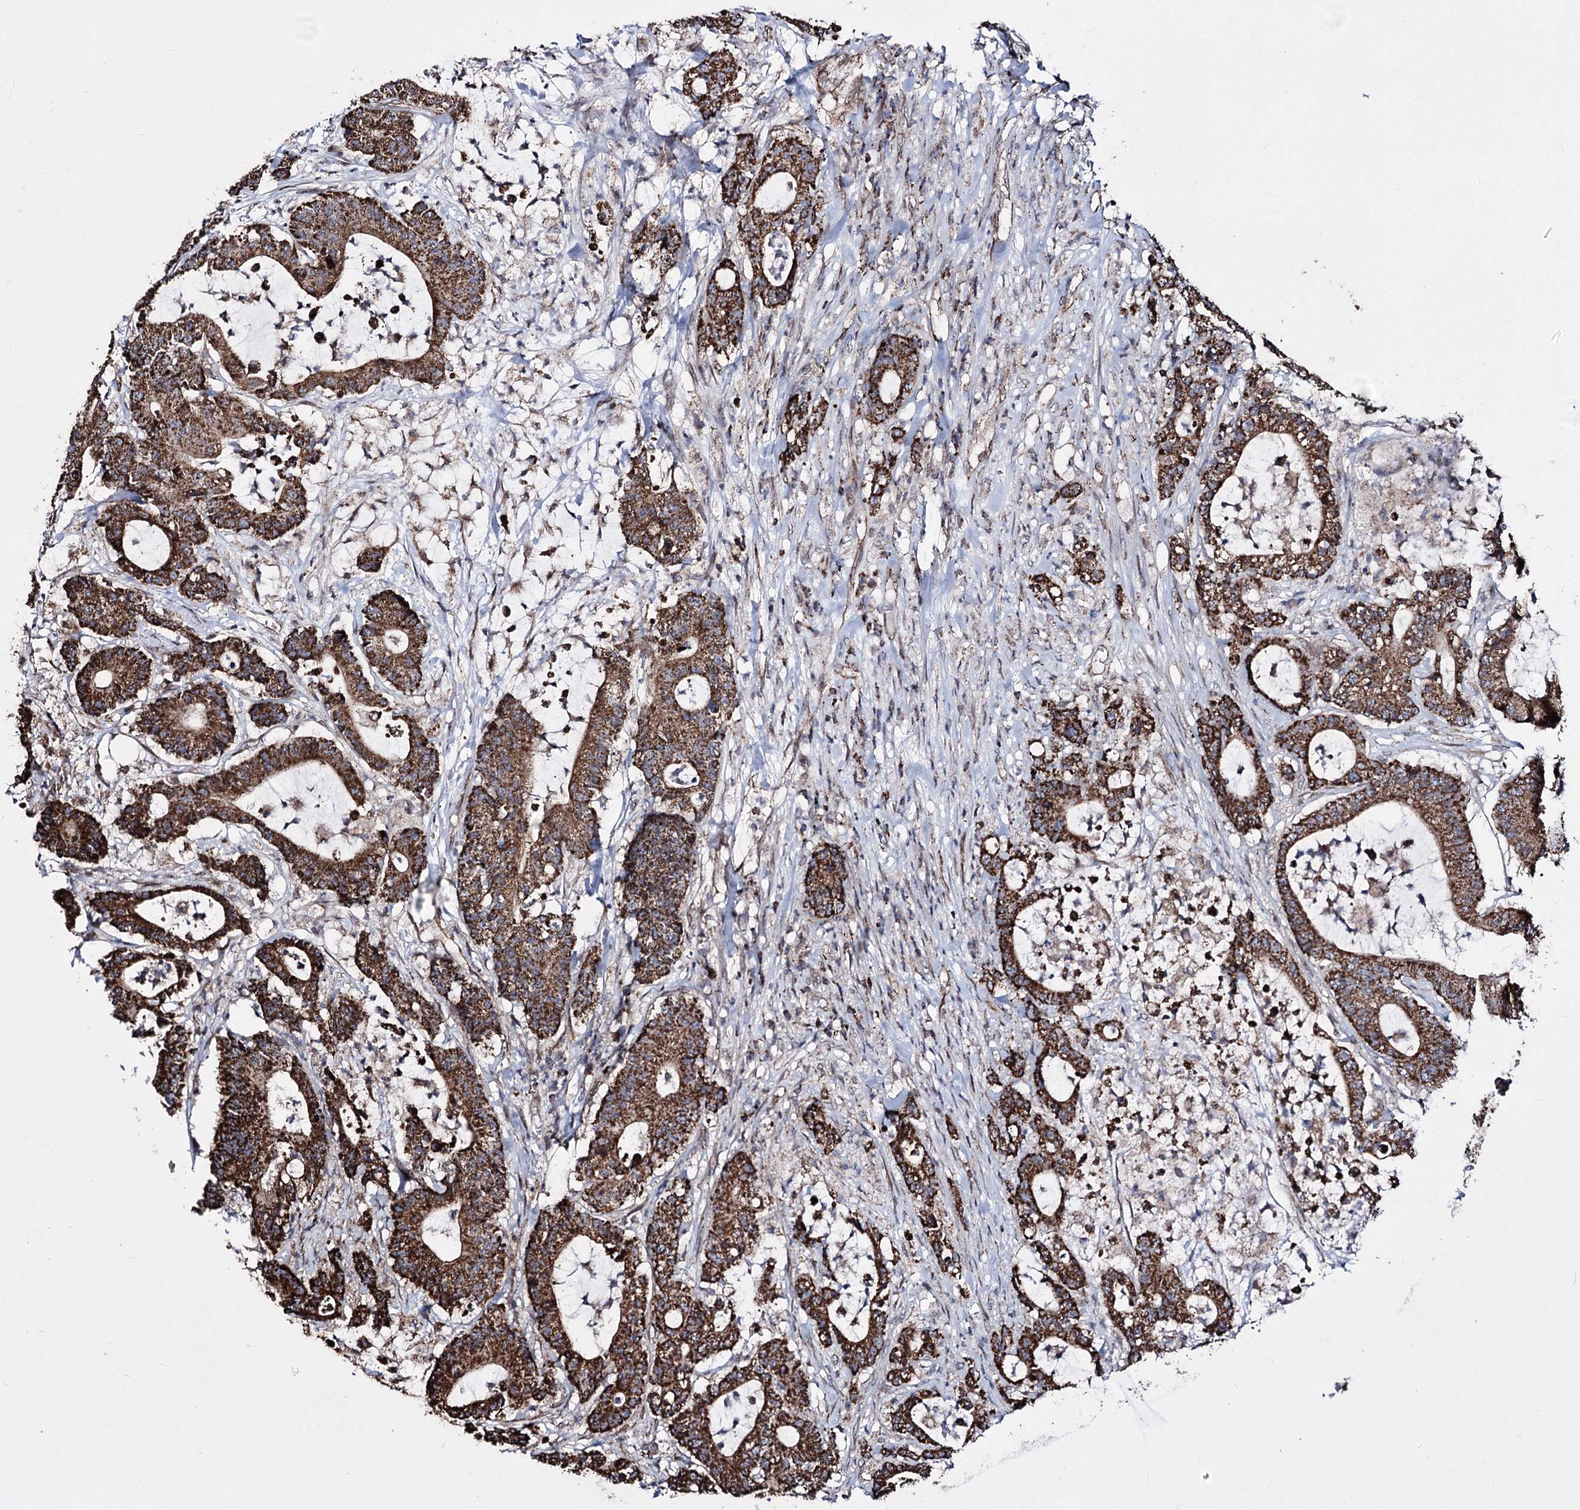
{"staining": {"intensity": "strong", "quantity": ">75%", "location": "cytoplasmic/membranous"}, "tissue": "colorectal cancer", "cell_type": "Tumor cells", "image_type": "cancer", "snomed": [{"axis": "morphology", "description": "Adenocarcinoma, NOS"}, {"axis": "topography", "description": "Colon"}], "caption": "Adenocarcinoma (colorectal) was stained to show a protein in brown. There is high levels of strong cytoplasmic/membranous expression in approximately >75% of tumor cells.", "gene": "CREB3L4", "patient": {"sex": "female", "age": 84}}